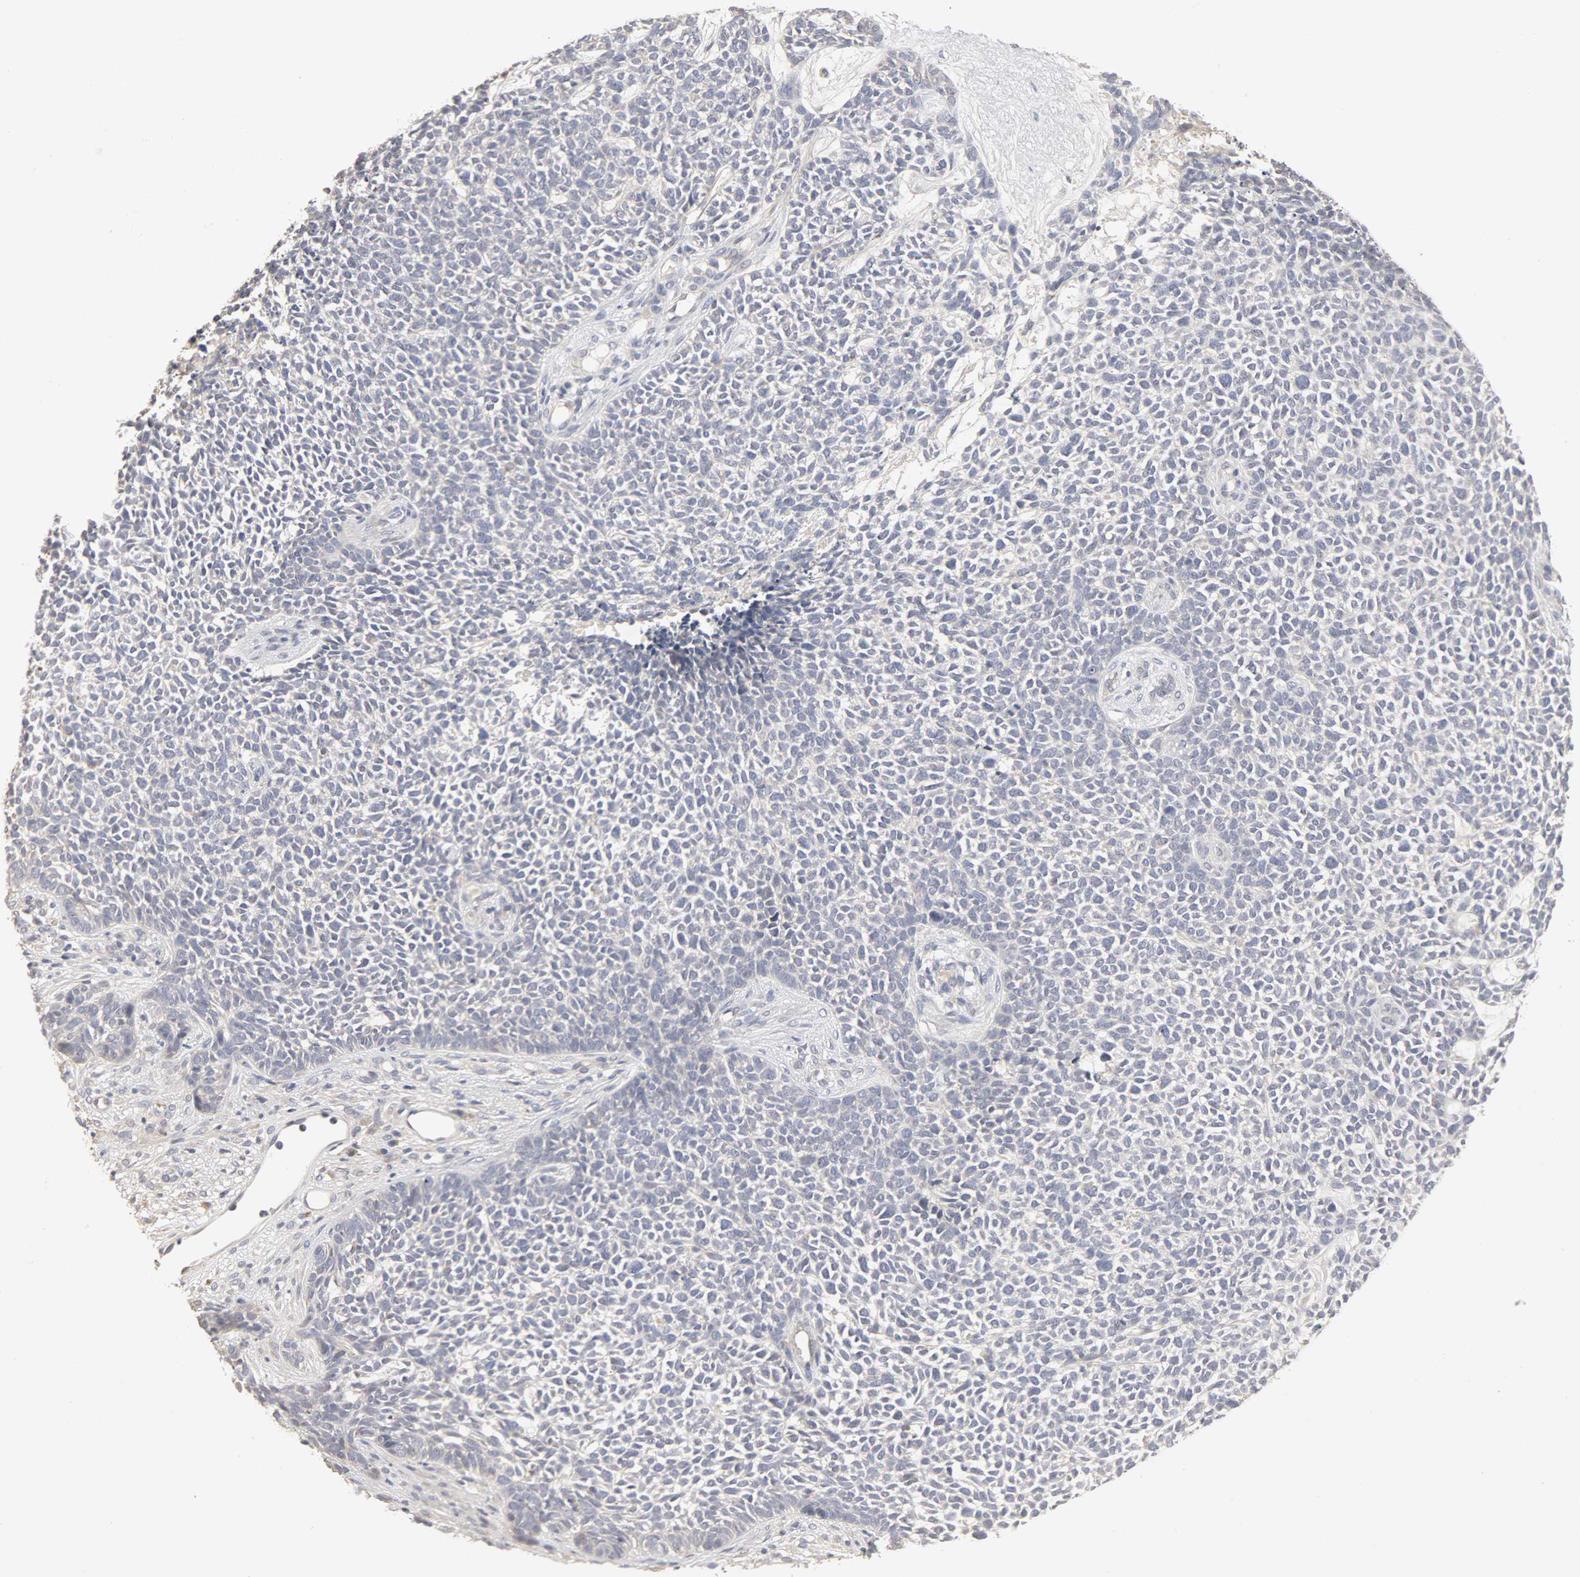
{"staining": {"intensity": "negative", "quantity": "none", "location": "none"}, "tissue": "skin cancer", "cell_type": "Tumor cells", "image_type": "cancer", "snomed": [{"axis": "morphology", "description": "Basal cell carcinoma"}, {"axis": "topography", "description": "Skin"}], "caption": "A micrograph of human skin basal cell carcinoma is negative for staining in tumor cells.", "gene": "SLC10A2", "patient": {"sex": "female", "age": 84}}